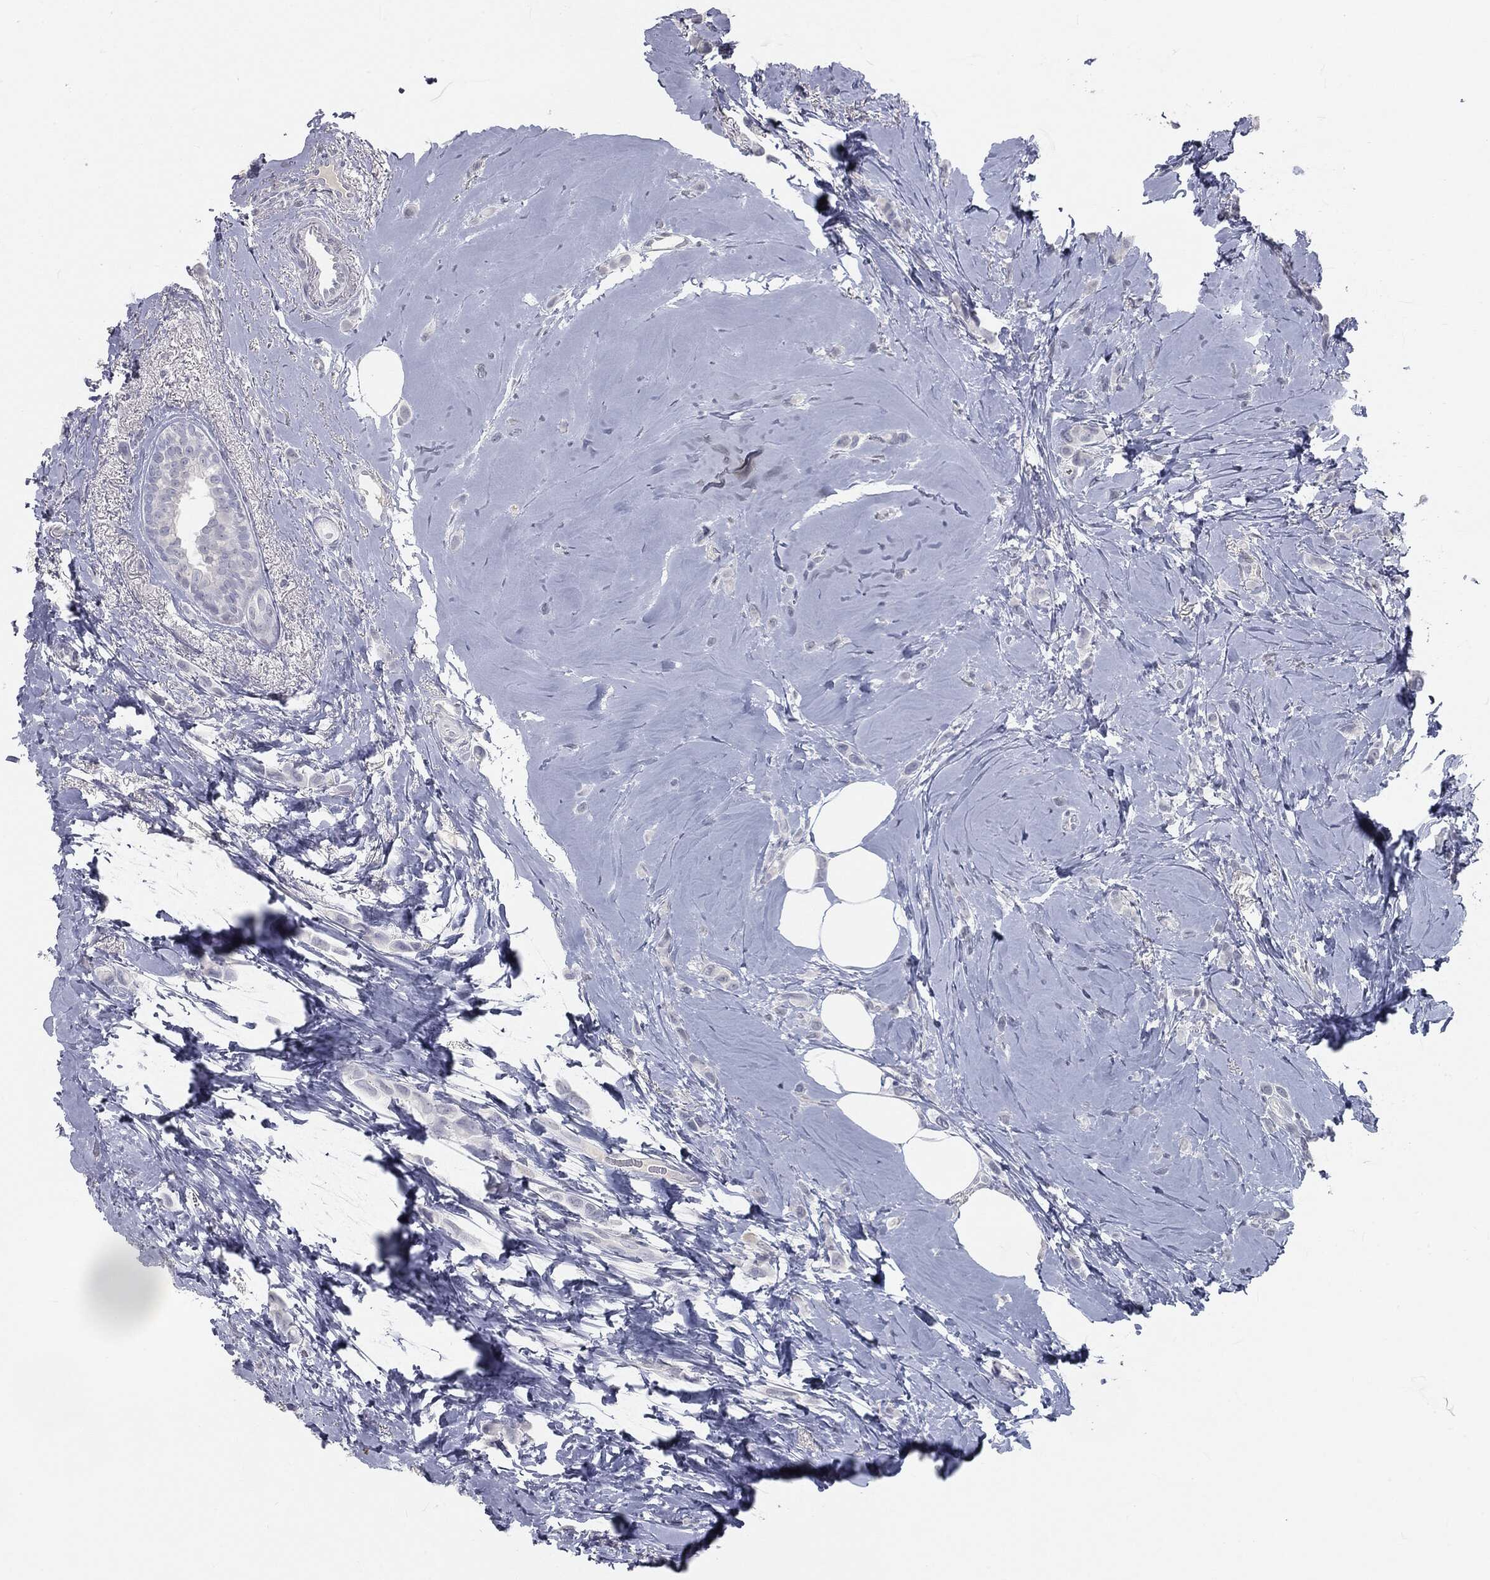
{"staining": {"intensity": "negative", "quantity": "none", "location": "none"}, "tissue": "breast cancer", "cell_type": "Tumor cells", "image_type": "cancer", "snomed": [{"axis": "morphology", "description": "Lobular carcinoma"}, {"axis": "topography", "description": "Breast"}], "caption": "Tumor cells show no significant positivity in breast cancer. The staining was performed using DAB to visualize the protein expression in brown, while the nuclei were stained in blue with hematoxylin (Magnification: 20x).", "gene": "PRAME", "patient": {"sex": "female", "age": 66}}